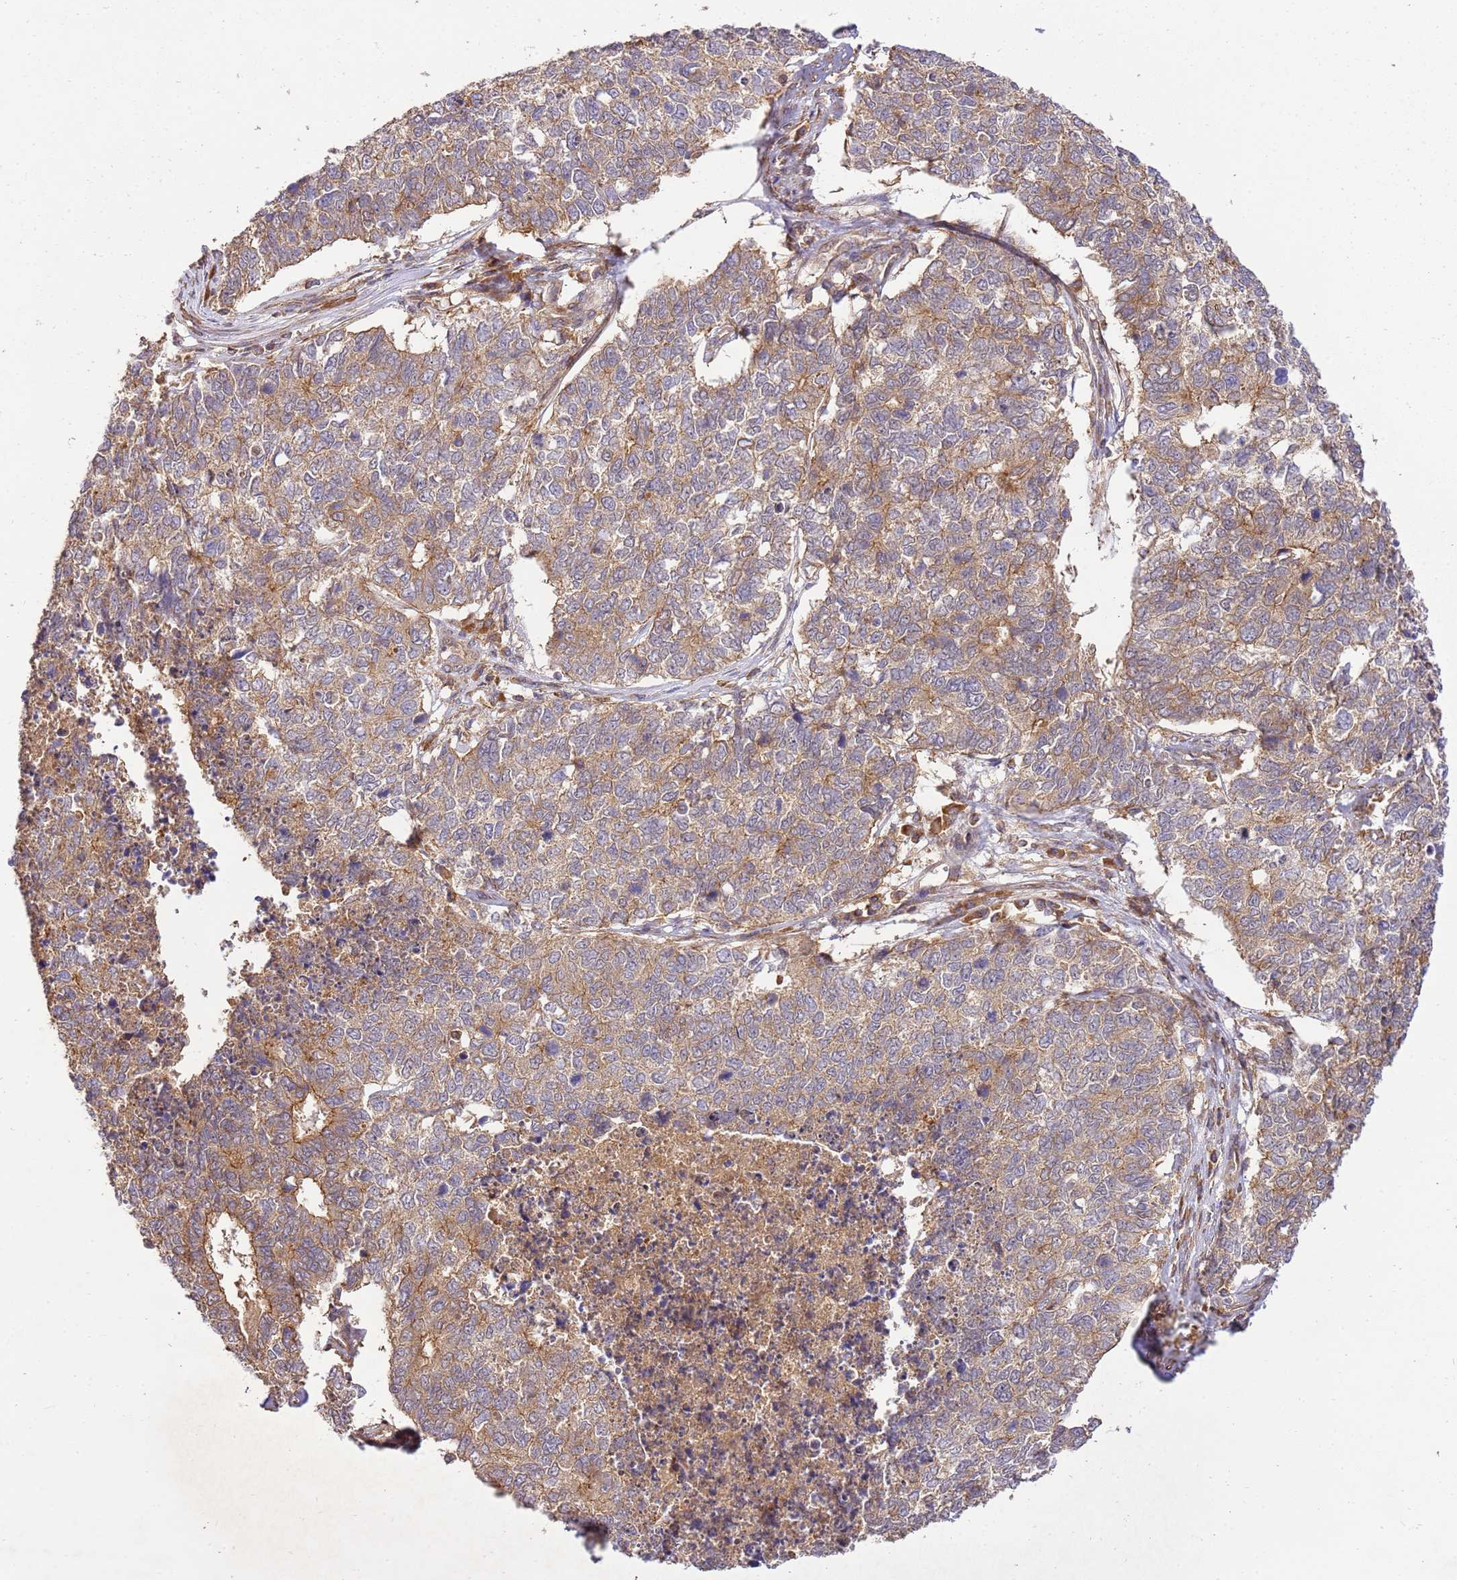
{"staining": {"intensity": "weak", "quantity": "25%-75%", "location": "cytoplasmic/membranous"}, "tissue": "cervical cancer", "cell_type": "Tumor cells", "image_type": "cancer", "snomed": [{"axis": "morphology", "description": "Squamous cell carcinoma, NOS"}, {"axis": "topography", "description": "Cervix"}], "caption": "Approximately 25%-75% of tumor cells in cervical cancer show weak cytoplasmic/membranous protein staining as visualized by brown immunohistochemical staining.", "gene": "GAREM1", "patient": {"sex": "female", "age": 63}}